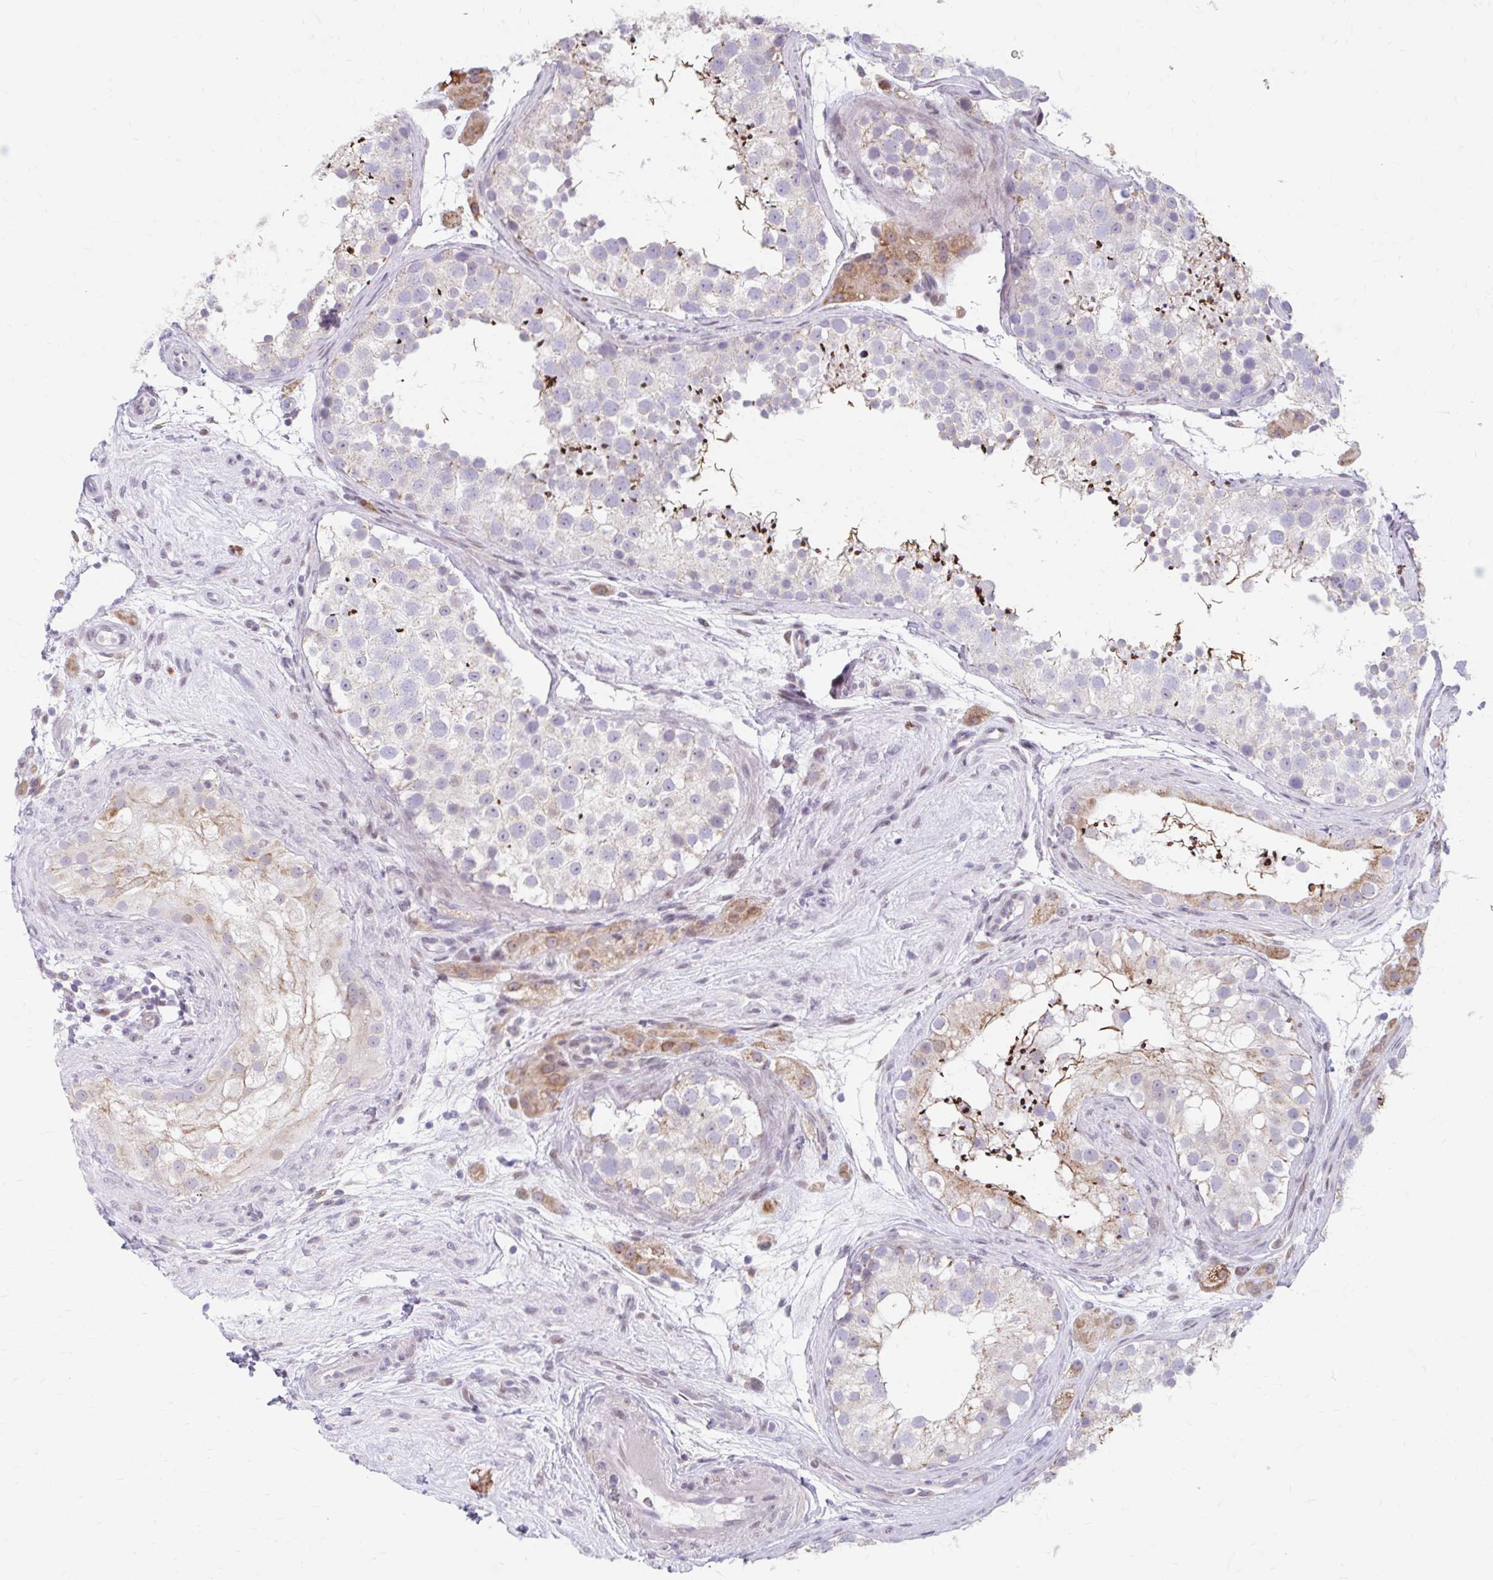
{"staining": {"intensity": "moderate", "quantity": "<25%", "location": "cytoplasmic/membranous"}, "tissue": "testis", "cell_type": "Cells in seminiferous ducts", "image_type": "normal", "snomed": [{"axis": "morphology", "description": "Normal tissue, NOS"}, {"axis": "topography", "description": "Testis"}], "caption": "Immunohistochemistry of normal testis shows low levels of moderate cytoplasmic/membranous positivity in approximately <25% of cells in seminiferous ducts. The protein is stained brown, and the nuclei are stained in blue (DAB IHC with brightfield microscopy, high magnification).", "gene": "BEAN1", "patient": {"sex": "male", "age": 41}}